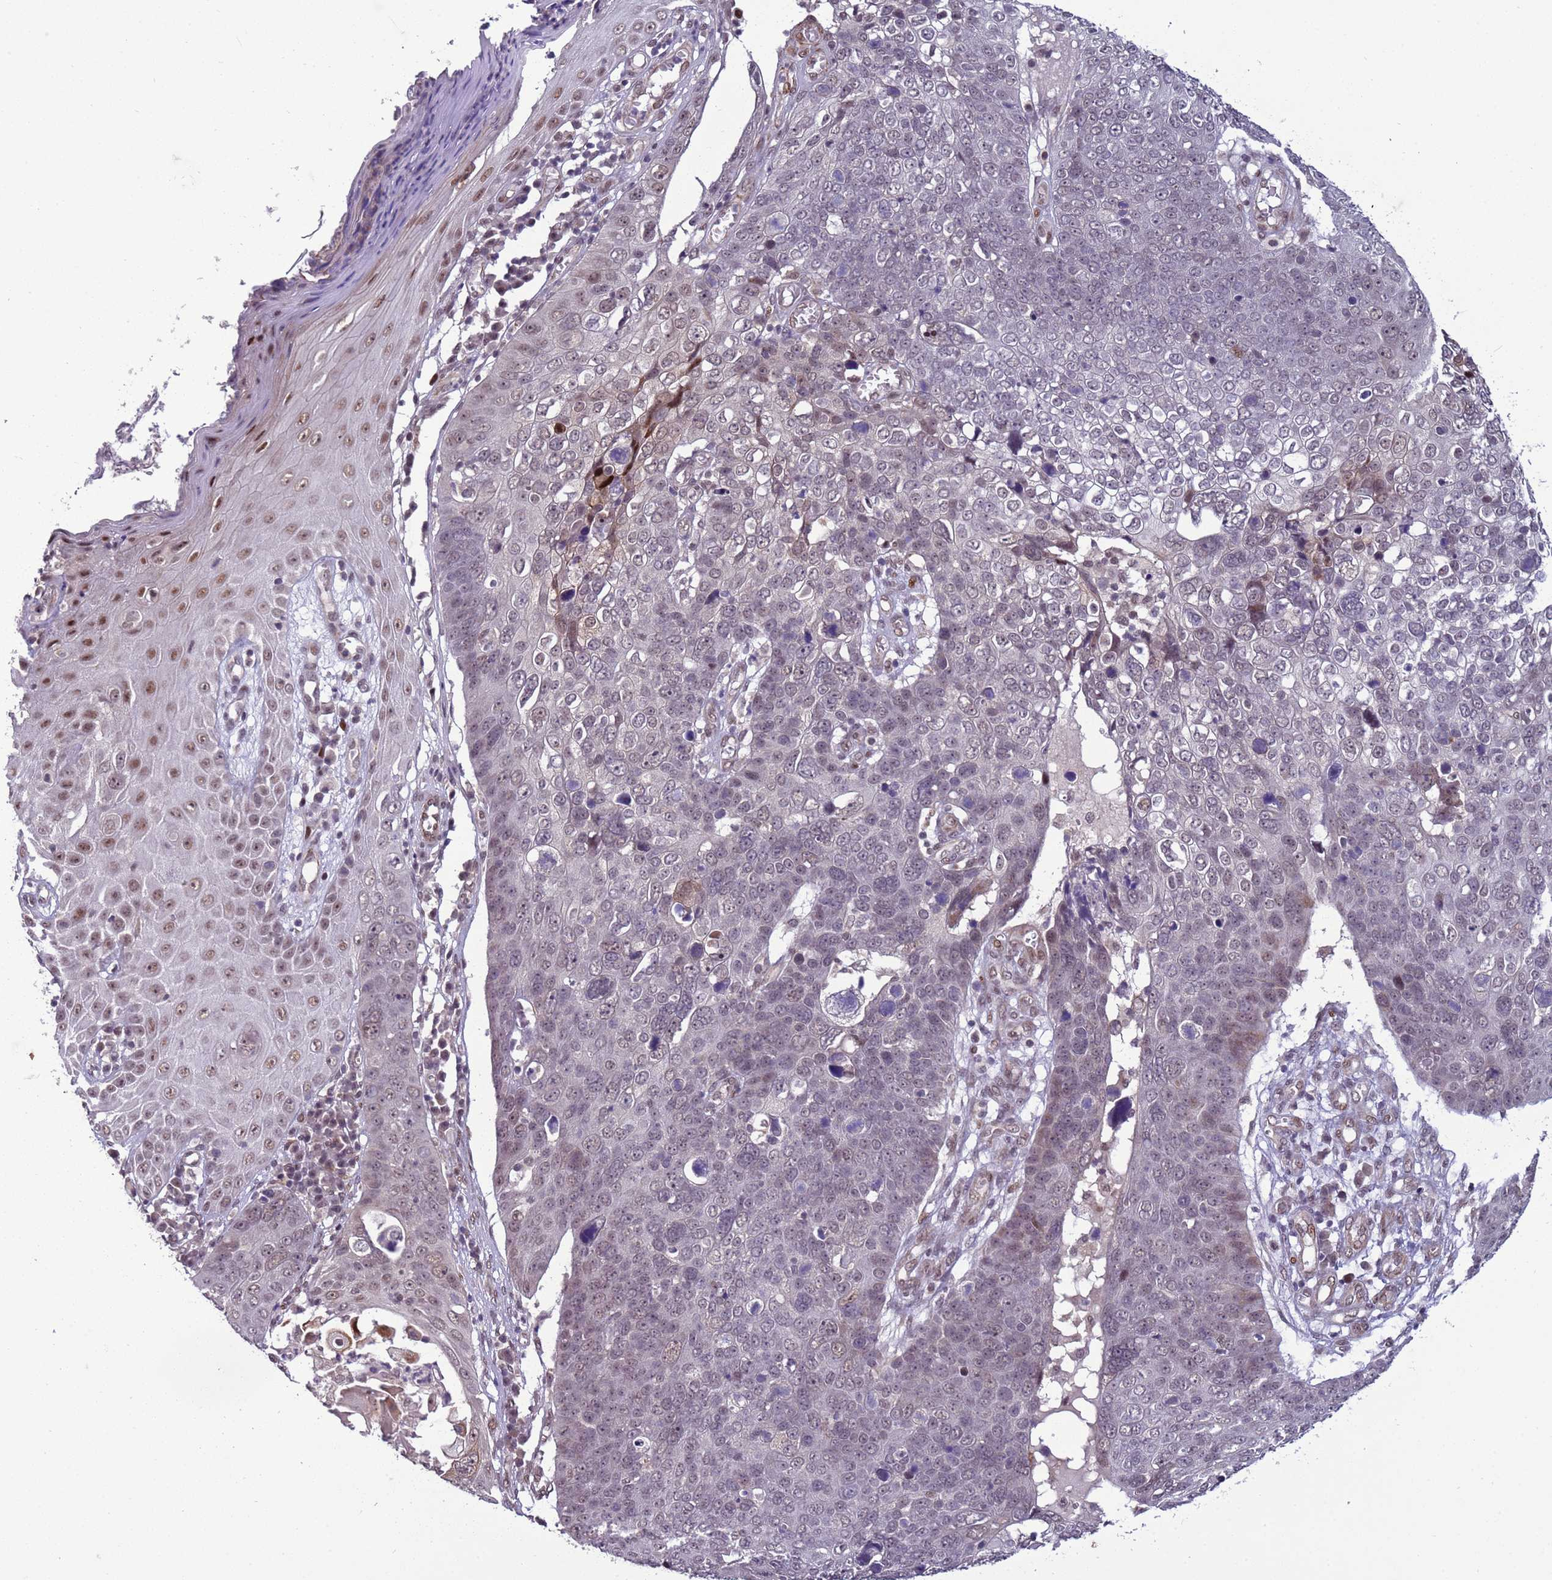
{"staining": {"intensity": "negative", "quantity": "none", "location": "none"}, "tissue": "skin cancer", "cell_type": "Tumor cells", "image_type": "cancer", "snomed": [{"axis": "morphology", "description": "Squamous cell carcinoma, NOS"}, {"axis": "topography", "description": "Skin"}], "caption": "This is a micrograph of IHC staining of skin cancer (squamous cell carcinoma), which shows no expression in tumor cells.", "gene": "SHC3", "patient": {"sex": "male", "age": 71}}